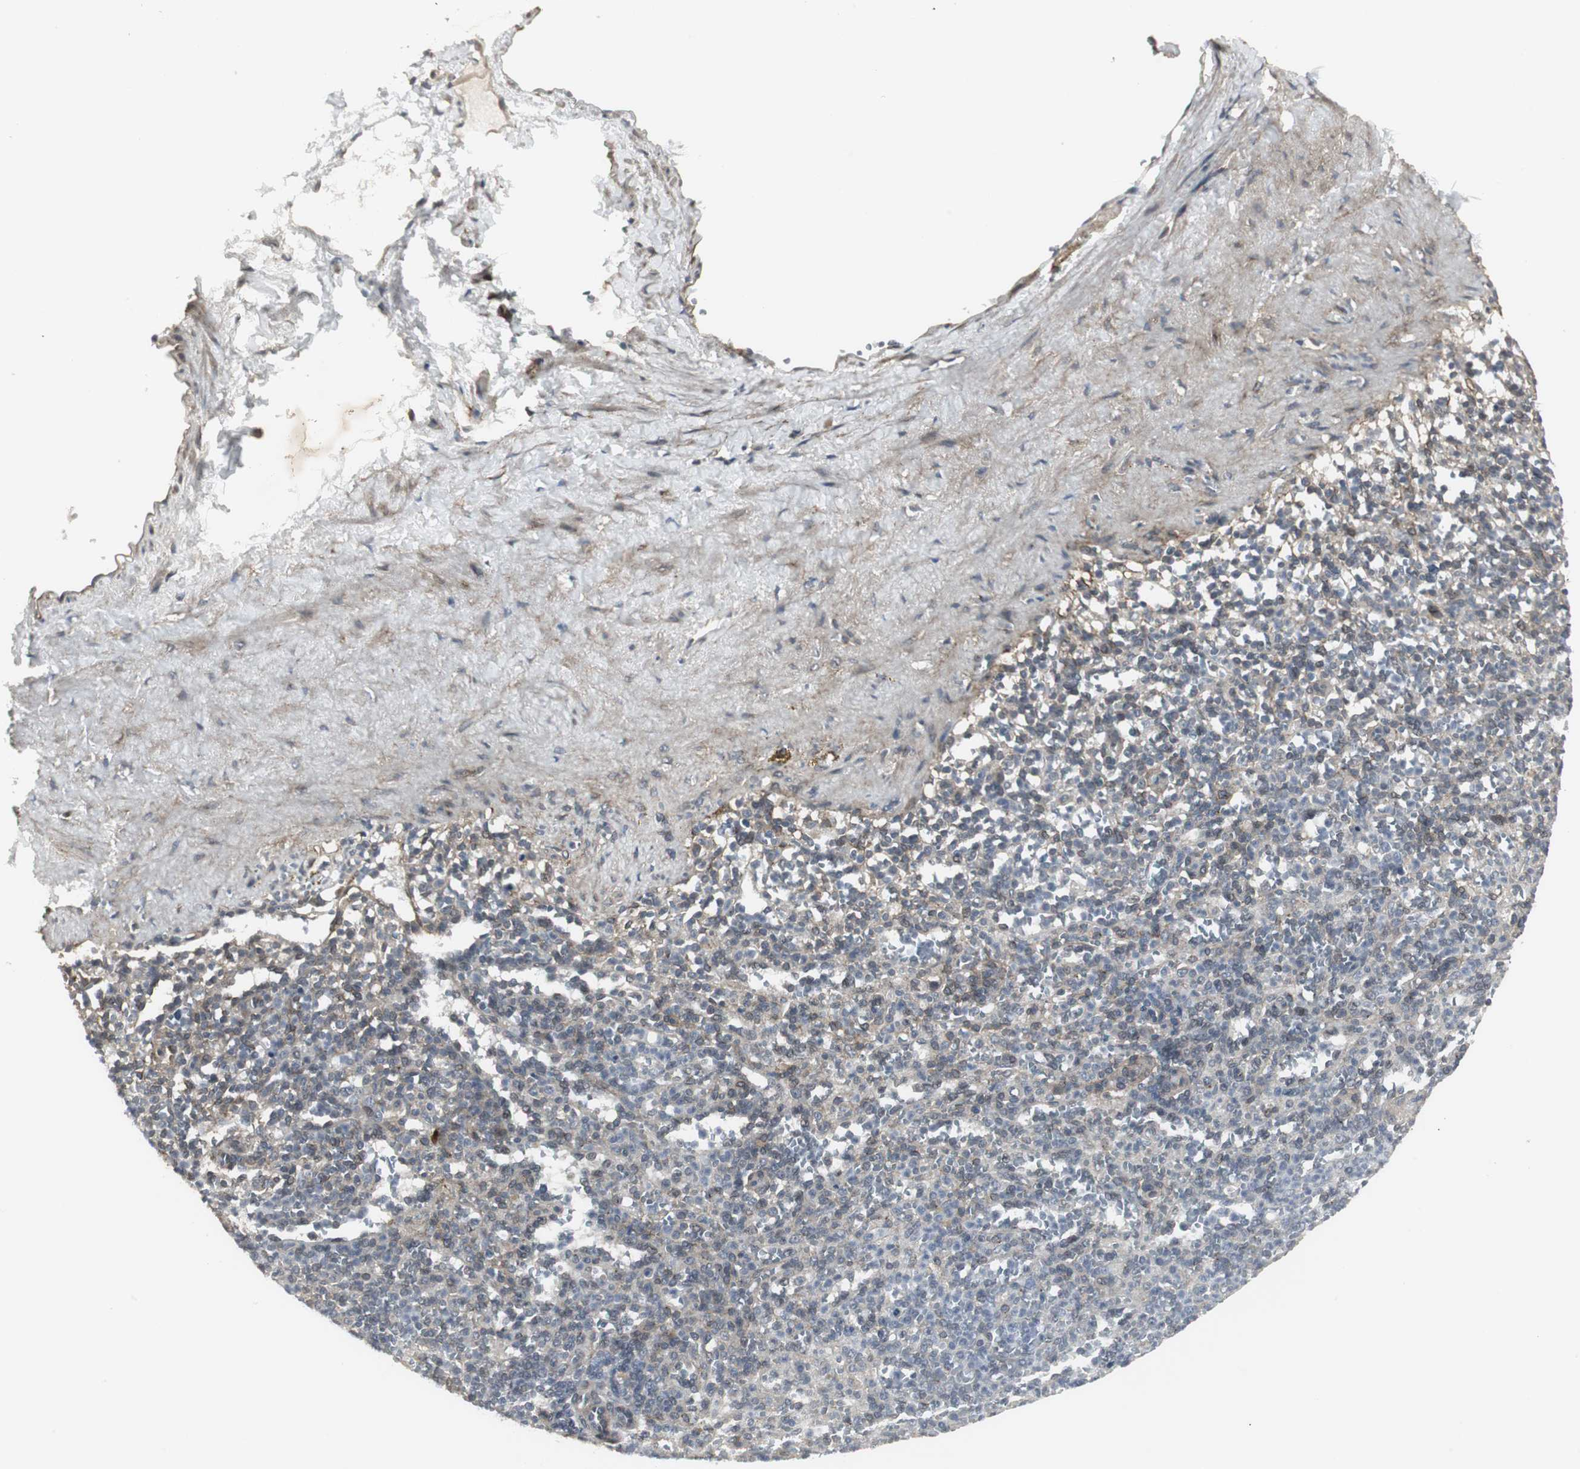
{"staining": {"intensity": "weak", "quantity": "<25%", "location": "cytoplasmic/membranous"}, "tissue": "spleen", "cell_type": "Cells in red pulp", "image_type": "normal", "snomed": [{"axis": "morphology", "description": "Normal tissue, NOS"}, {"axis": "topography", "description": "Spleen"}], "caption": "Immunohistochemical staining of unremarkable spleen demonstrates no significant positivity in cells in red pulp. Brightfield microscopy of immunohistochemistry (IHC) stained with DAB (3,3'-diaminobenzidine) (brown) and hematoxylin (blue), captured at high magnification.", "gene": "SCYL3", "patient": {"sex": "female", "age": 74}}